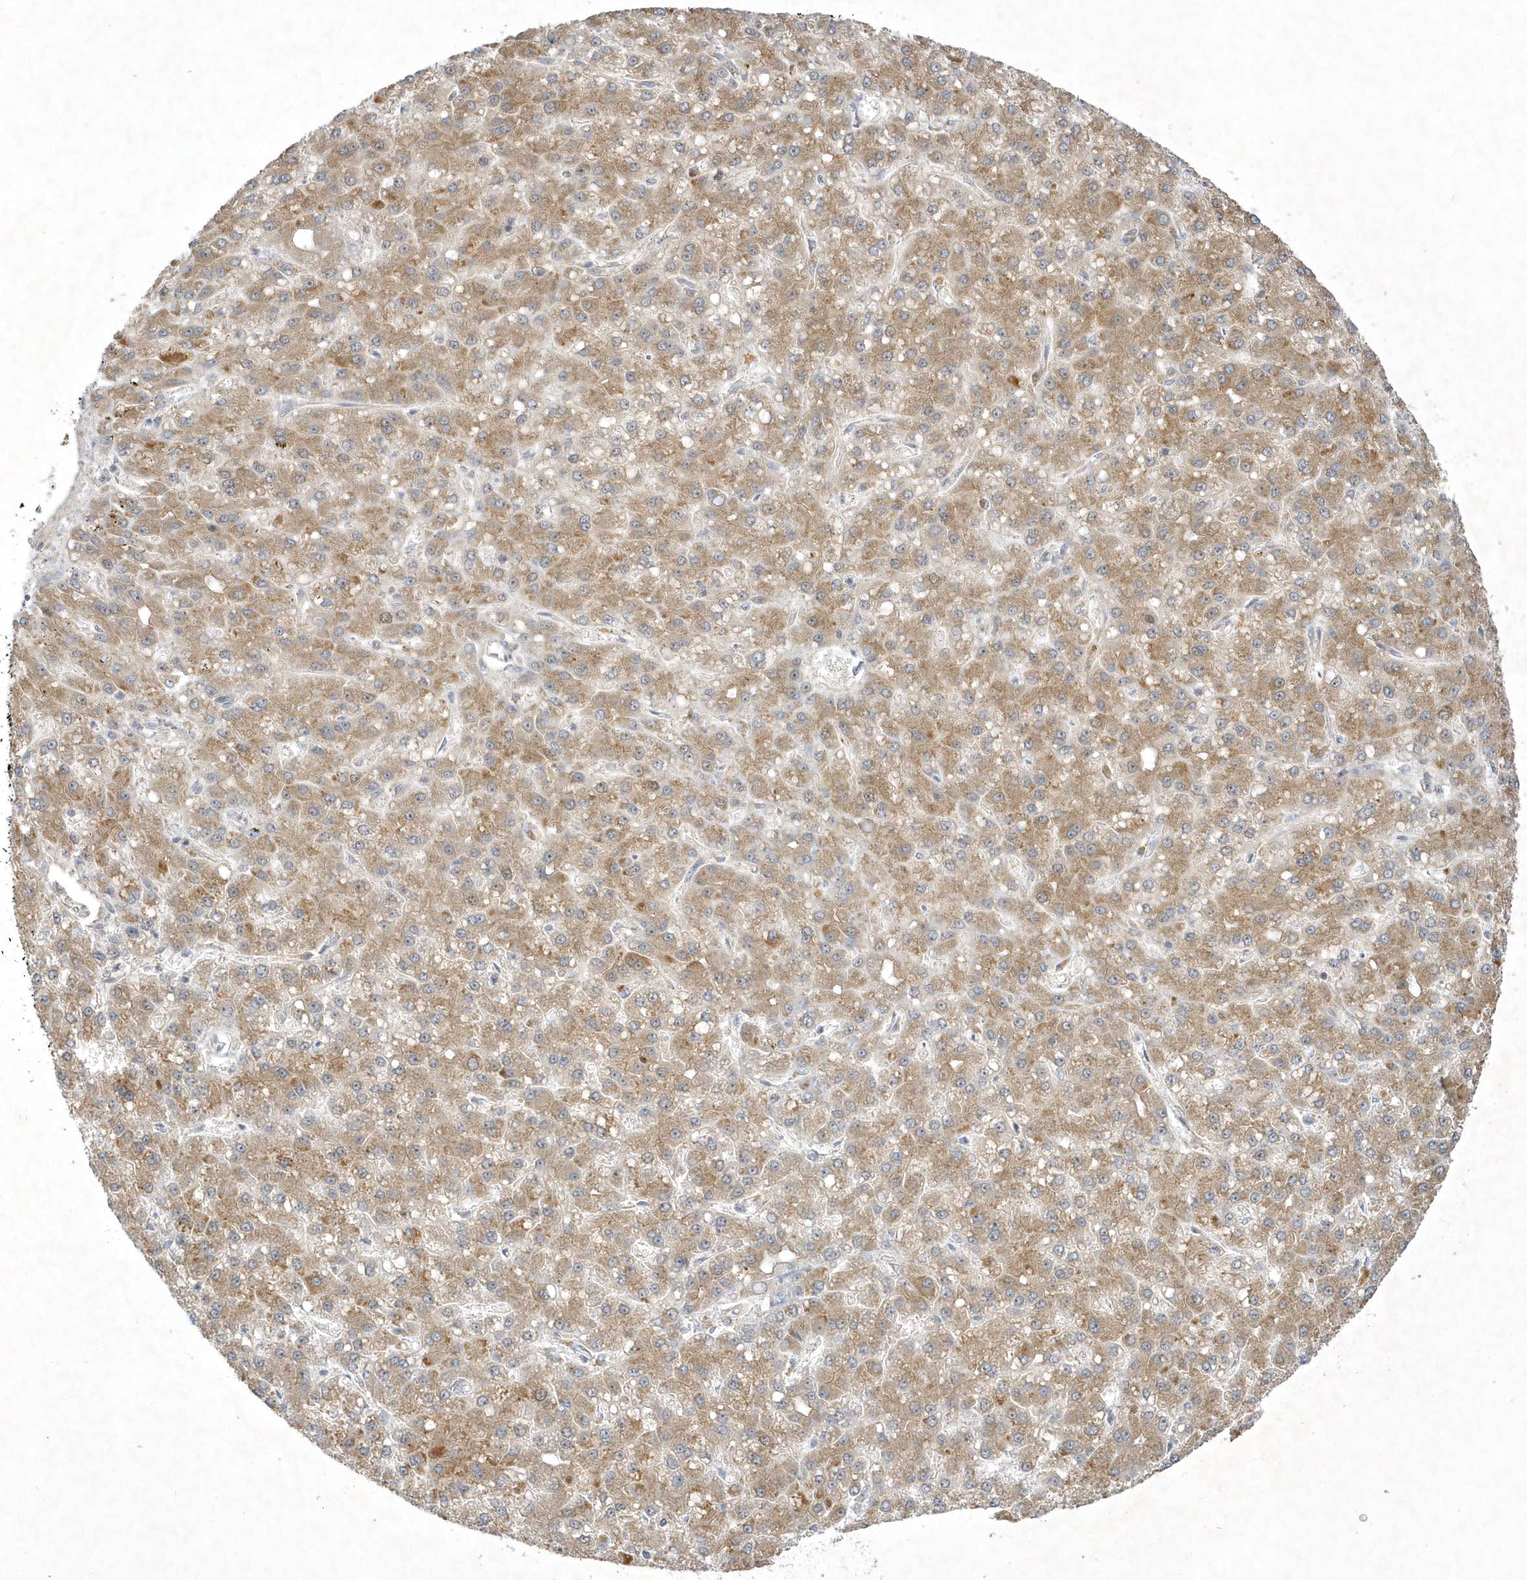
{"staining": {"intensity": "moderate", "quantity": ">75%", "location": "cytoplasmic/membranous"}, "tissue": "liver cancer", "cell_type": "Tumor cells", "image_type": "cancer", "snomed": [{"axis": "morphology", "description": "Carcinoma, Hepatocellular, NOS"}, {"axis": "topography", "description": "Liver"}], "caption": "Human liver cancer stained with a brown dye displays moderate cytoplasmic/membranous positive expression in about >75% of tumor cells.", "gene": "NAF1", "patient": {"sex": "male", "age": 67}}